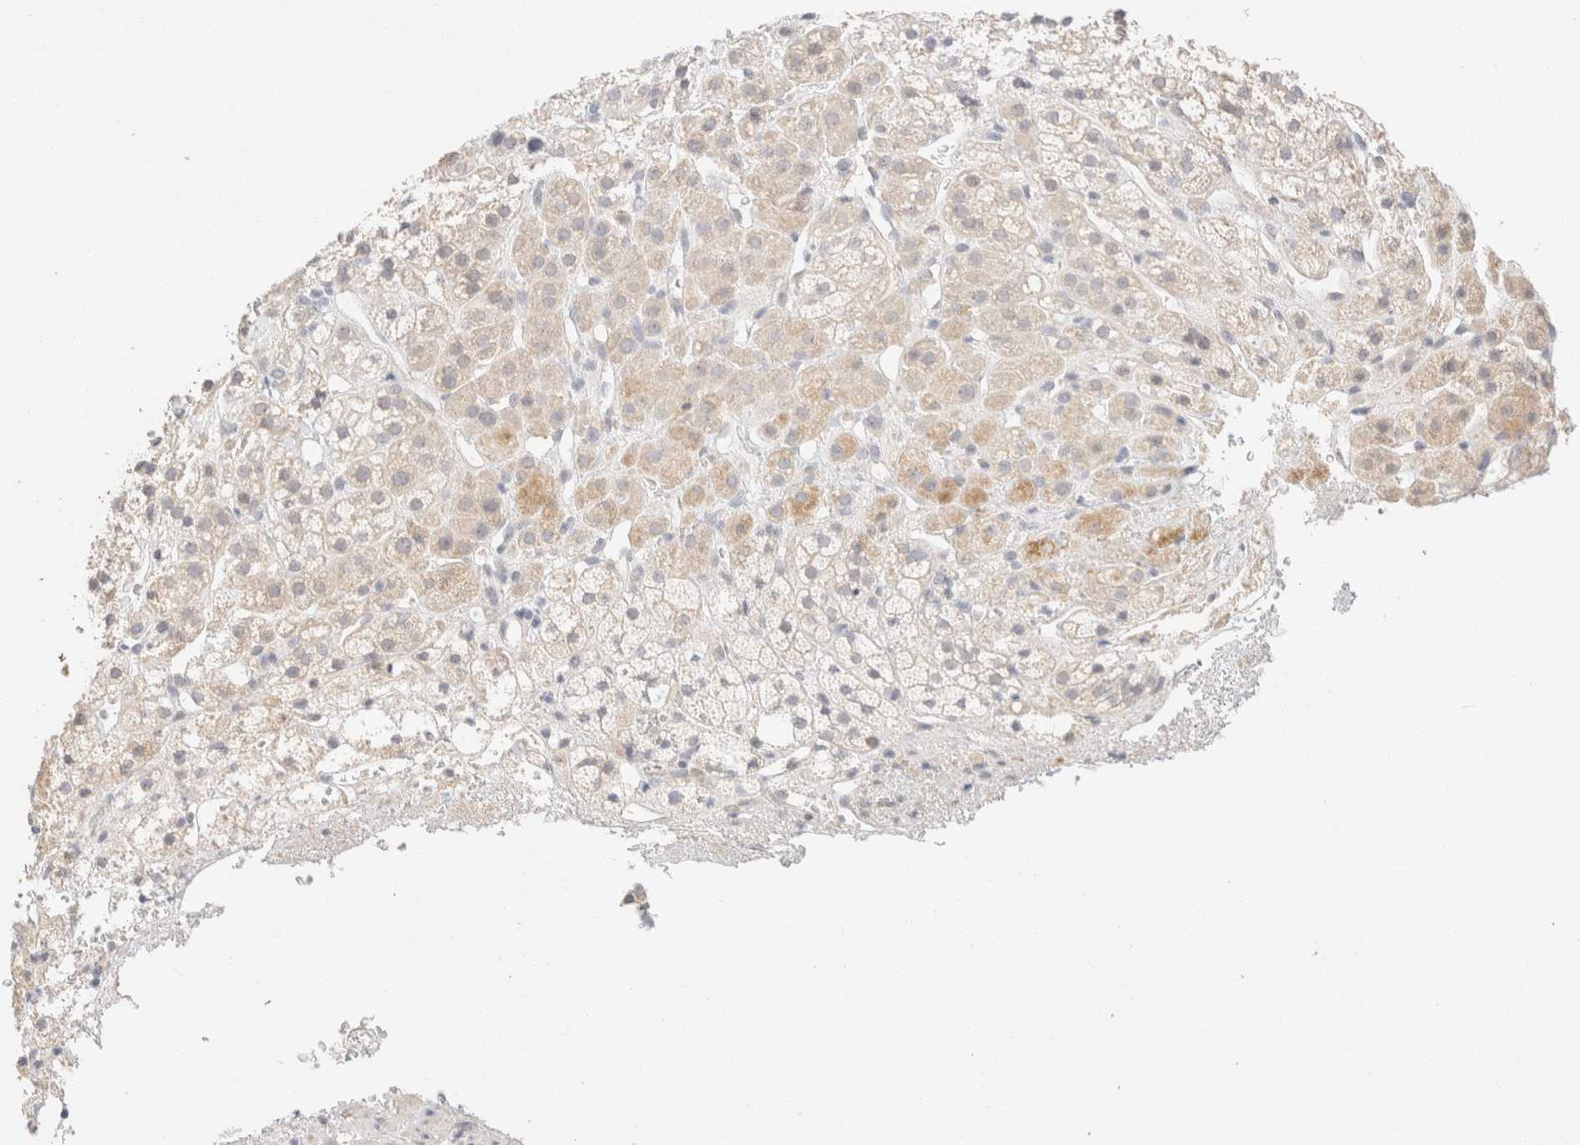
{"staining": {"intensity": "weak", "quantity": "<25%", "location": "cytoplasmic/membranous"}, "tissue": "adrenal gland", "cell_type": "Glandular cells", "image_type": "normal", "snomed": [{"axis": "morphology", "description": "Normal tissue, NOS"}, {"axis": "topography", "description": "Adrenal gland"}], "caption": "An image of human adrenal gland is negative for staining in glandular cells.", "gene": "CSNK1E", "patient": {"sex": "male", "age": 56}}